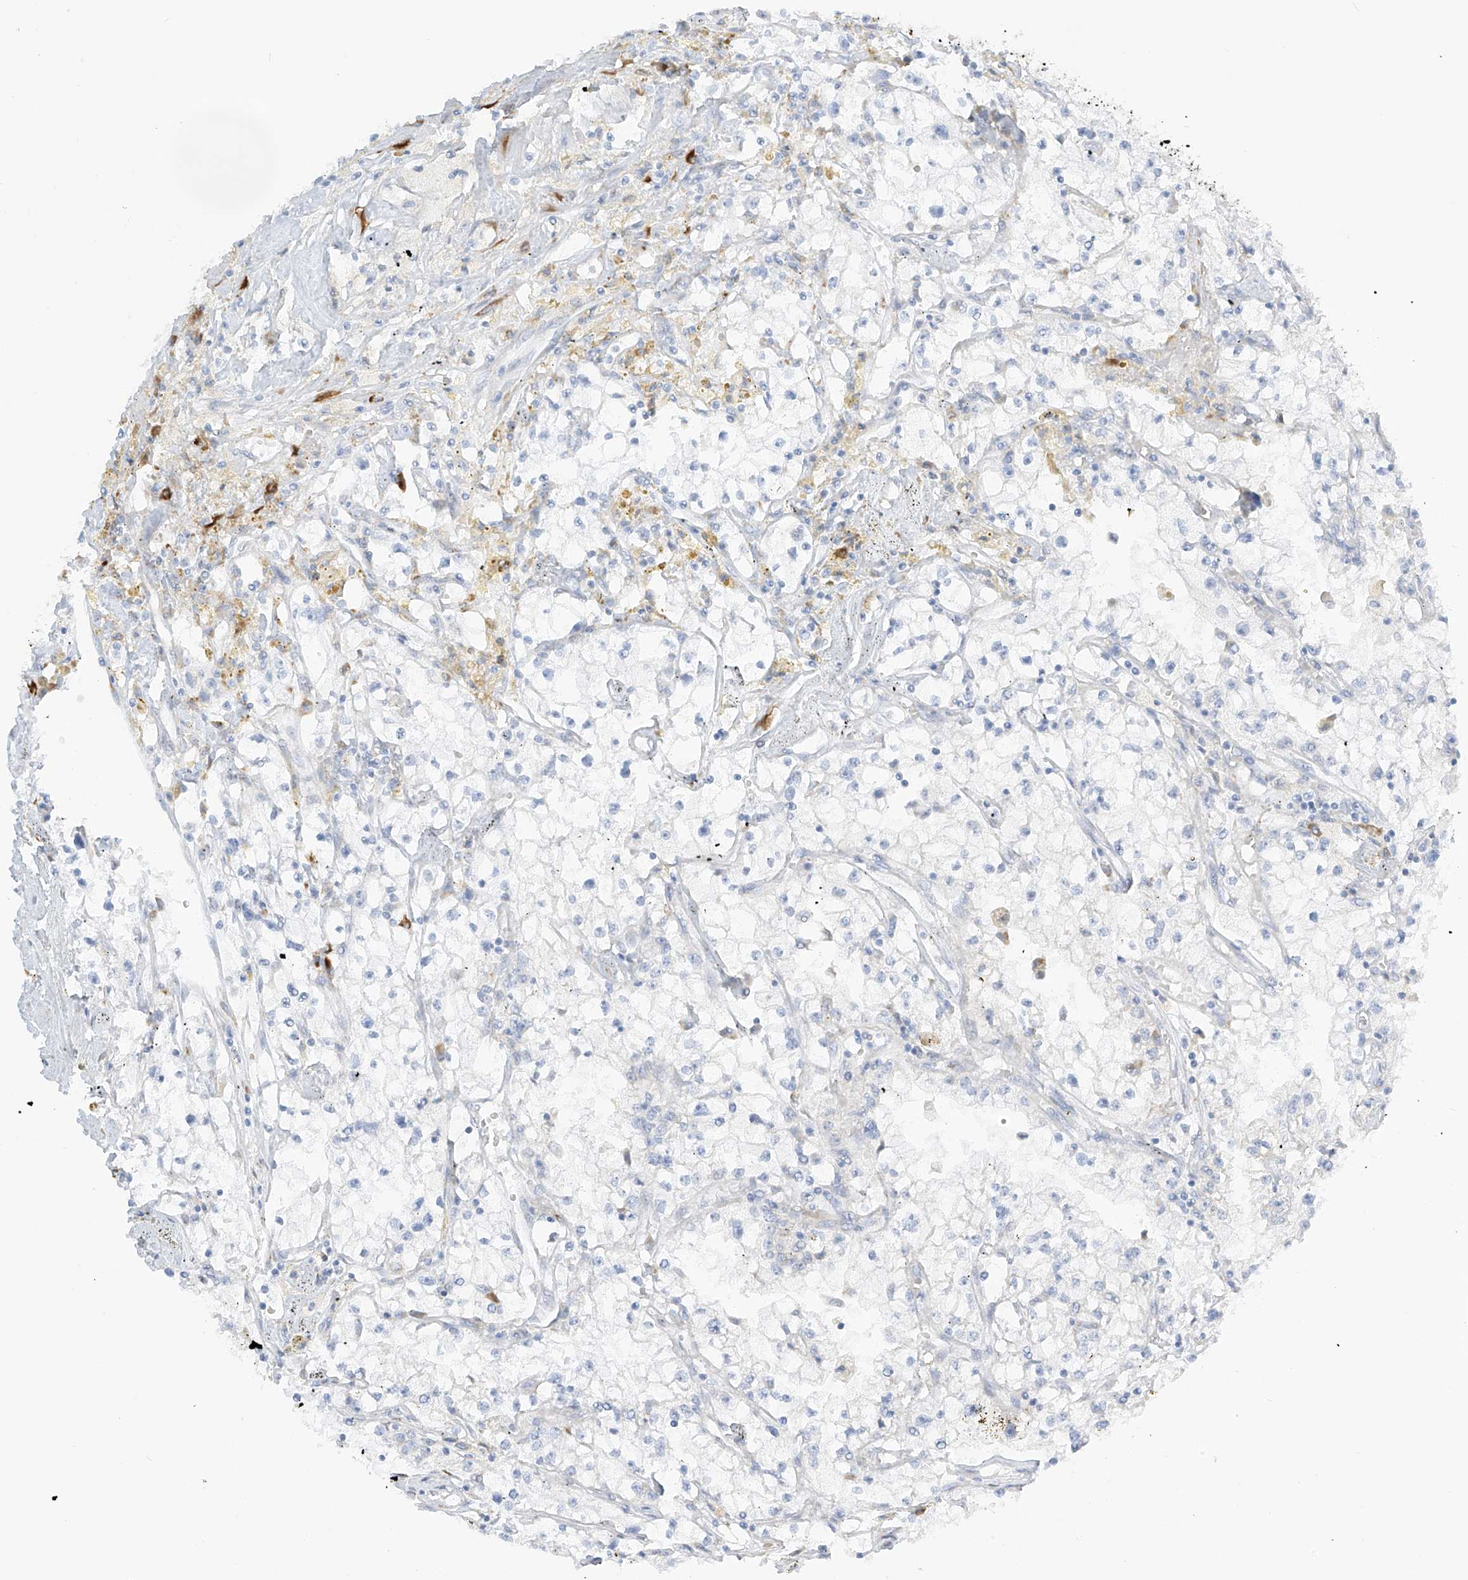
{"staining": {"intensity": "negative", "quantity": "none", "location": "none"}, "tissue": "renal cancer", "cell_type": "Tumor cells", "image_type": "cancer", "snomed": [{"axis": "morphology", "description": "Adenocarcinoma, NOS"}, {"axis": "topography", "description": "Kidney"}], "caption": "Human renal adenocarcinoma stained for a protein using immunohistochemistry demonstrates no positivity in tumor cells.", "gene": "LRRC59", "patient": {"sex": "male", "age": 56}}